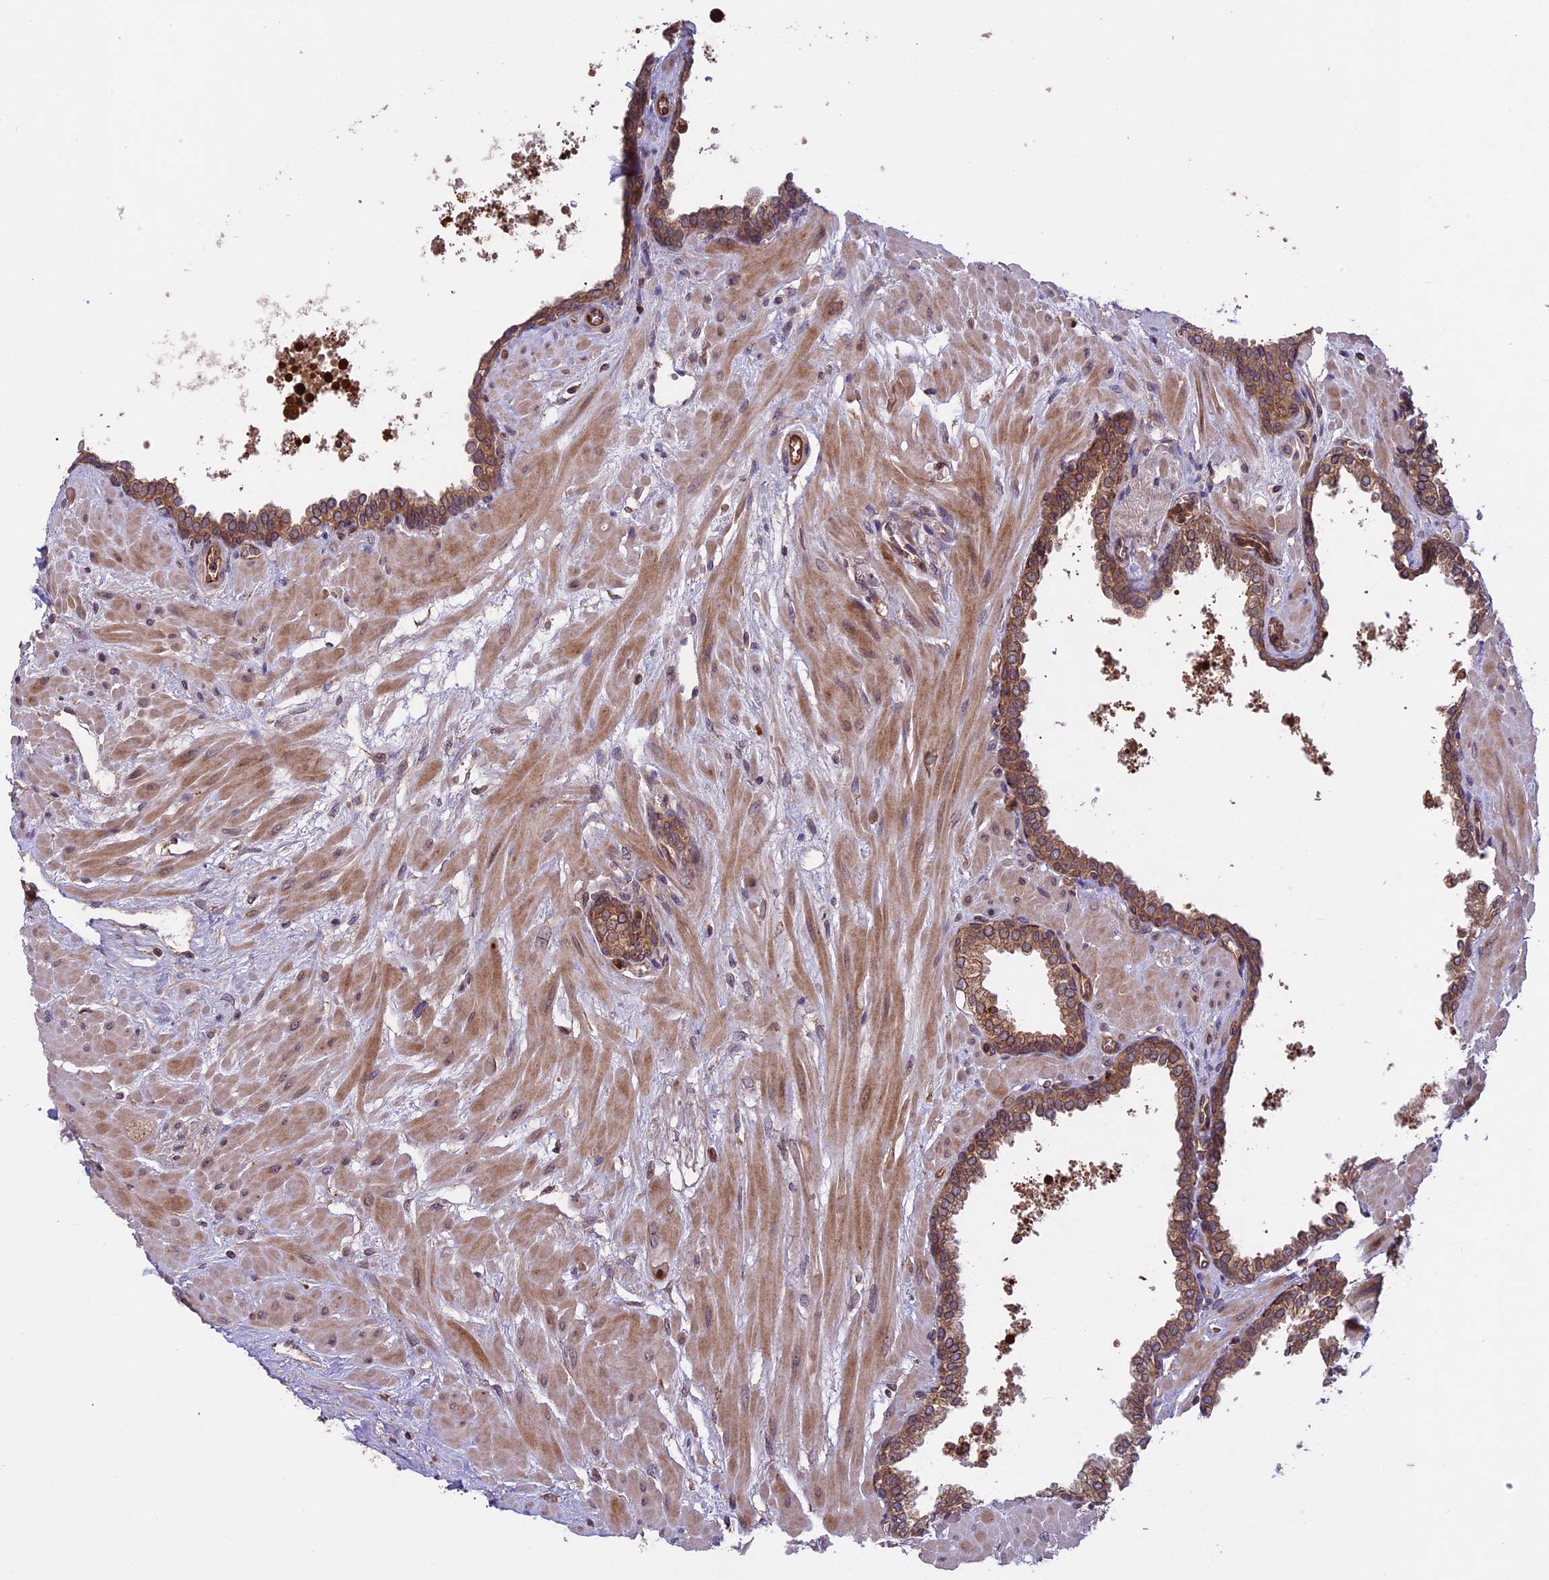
{"staining": {"intensity": "moderate", "quantity": ">75%", "location": "cytoplasmic/membranous"}, "tissue": "prostate", "cell_type": "Glandular cells", "image_type": "normal", "snomed": [{"axis": "morphology", "description": "Normal tissue, NOS"}, {"axis": "topography", "description": "Prostate"}], "caption": "Prostate was stained to show a protein in brown. There is medium levels of moderate cytoplasmic/membranous expression in approximately >75% of glandular cells. The staining was performed using DAB (3,3'-diaminobenzidine), with brown indicating positive protein expression. Nuclei are stained blue with hematoxylin.", "gene": "CCDC125", "patient": {"sex": "male", "age": 60}}